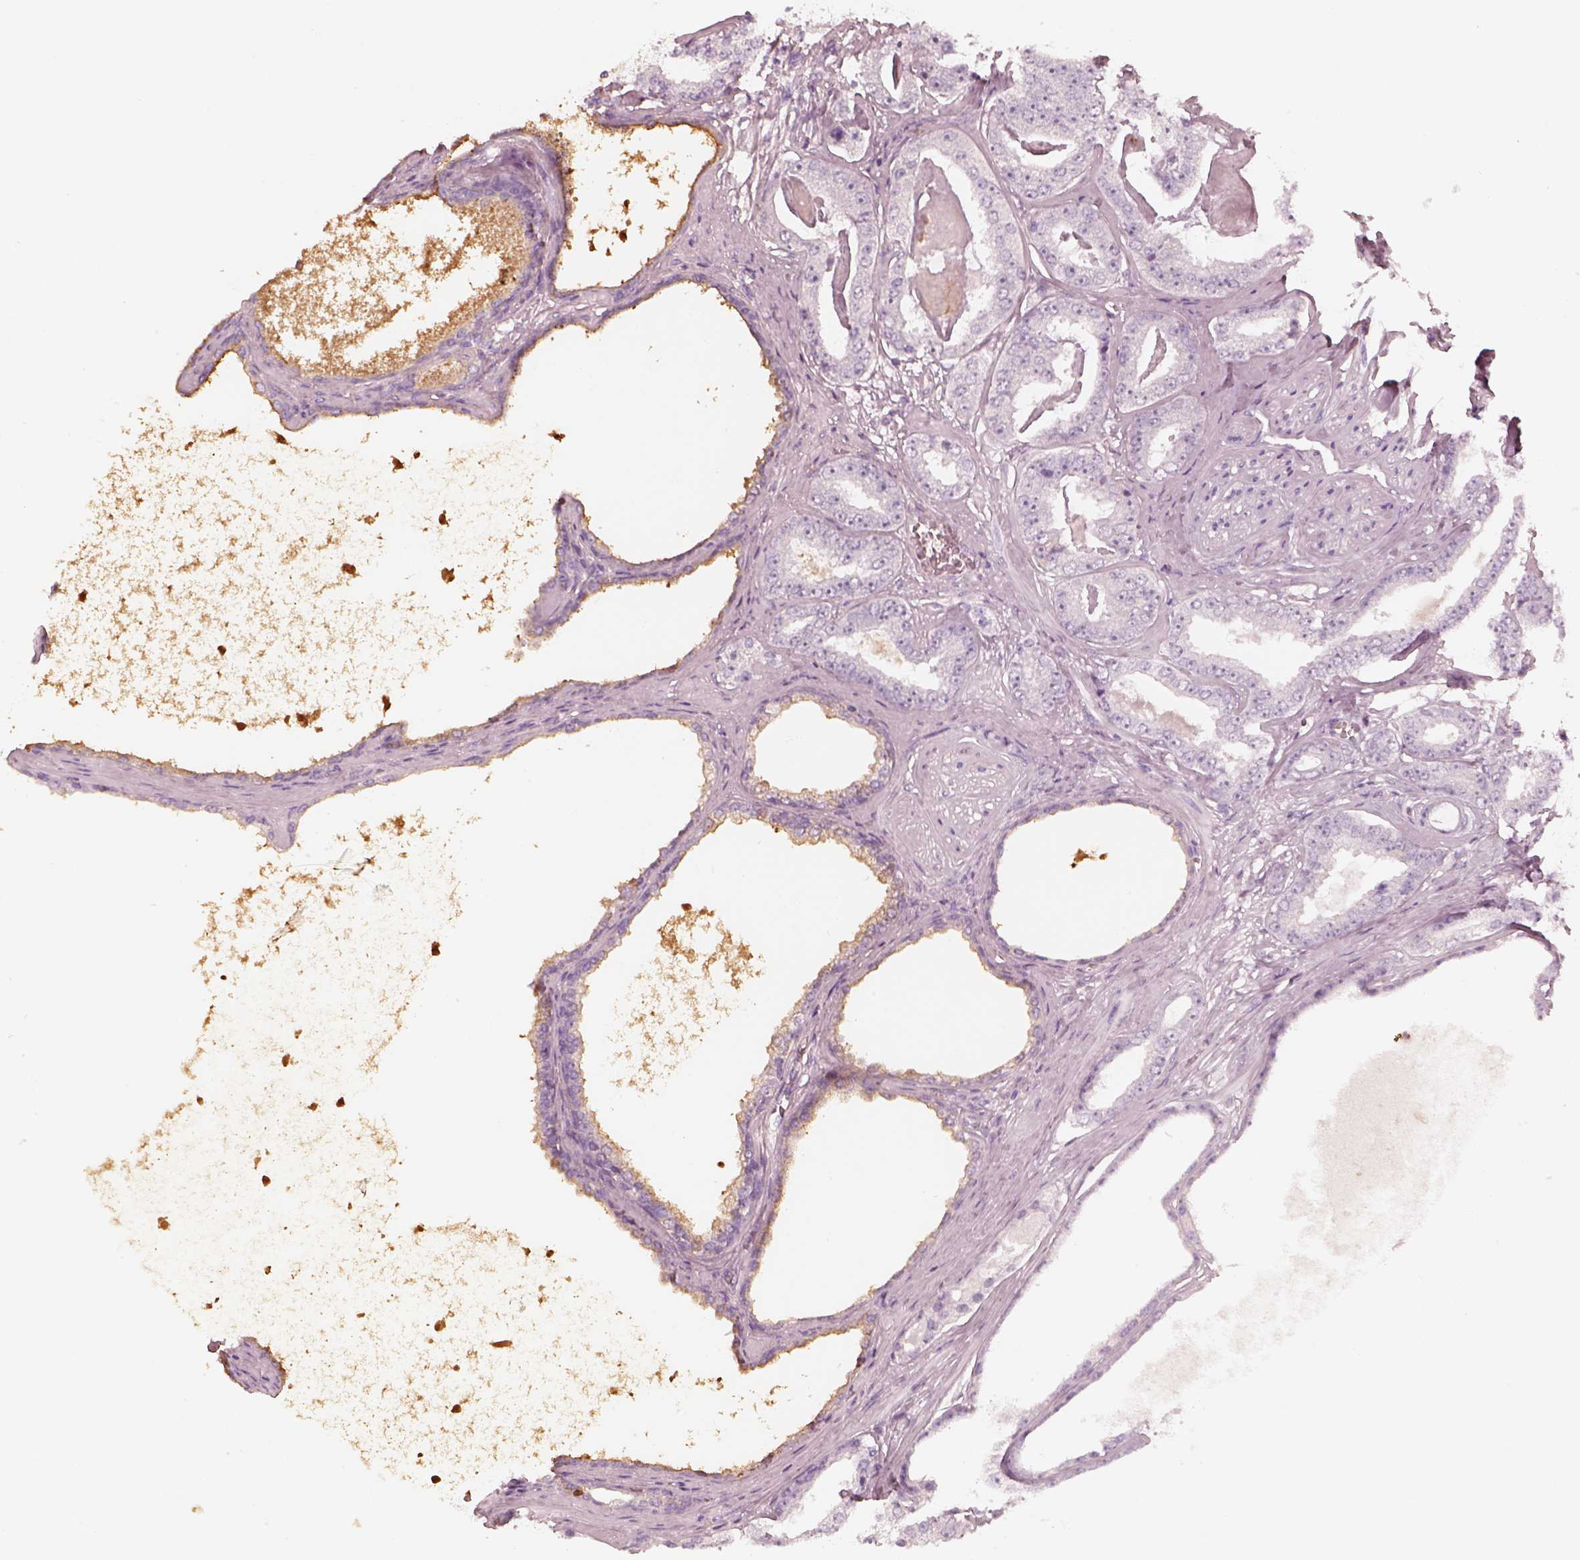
{"staining": {"intensity": "negative", "quantity": "none", "location": "none"}, "tissue": "prostate cancer", "cell_type": "Tumor cells", "image_type": "cancer", "snomed": [{"axis": "morphology", "description": "Adenocarcinoma, NOS"}, {"axis": "topography", "description": "Prostate"}], "caption": "A histopathology image of human prostate adenocarcinoma is negative for staining in tumor cells.", "gene": "GPRIN1", "patient": {"sex": "male", "age": 64}}